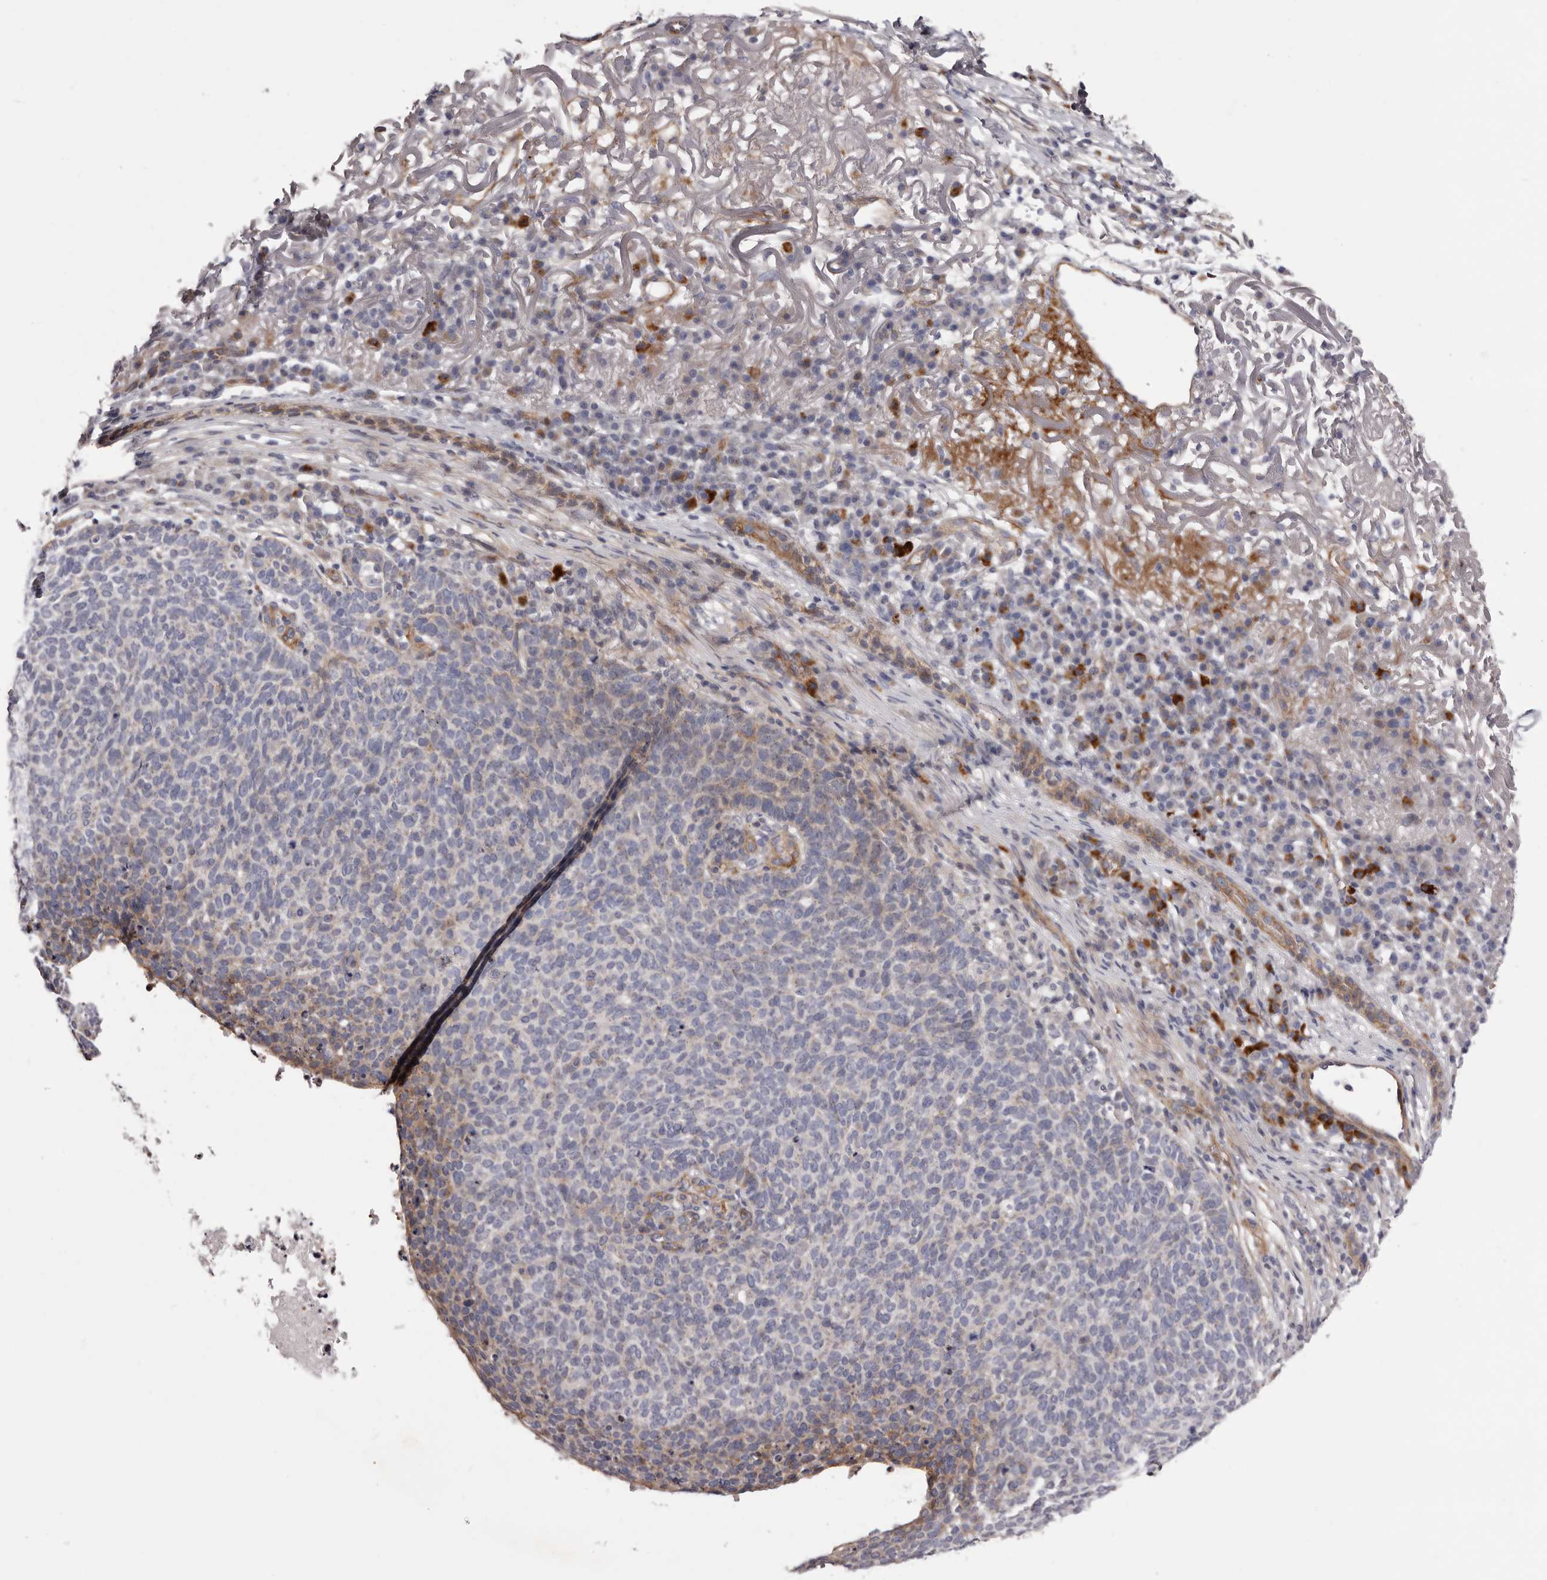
{"staining": {"intensity": "moderate", "quantity": "<25%", "location": "cytoplasmic/membranous"}, "tissue": "skin cancer", "cell_type": "Tumor cells", "image_type": "cancer", "snomed": [{"axis": "morphology", "description": "Squamous cell carcinoma, NOS"}, {"axis": "topography", "description": "Skin"}], "caption": "A photomicrograph of squamous cell carcinoma (skin) stained for a protein demonstrates moderate cytoplasmic/membranous brown staining in tumor cells.", "gene": "PEG10", "patient": {"sex": "female", "age": 90}}